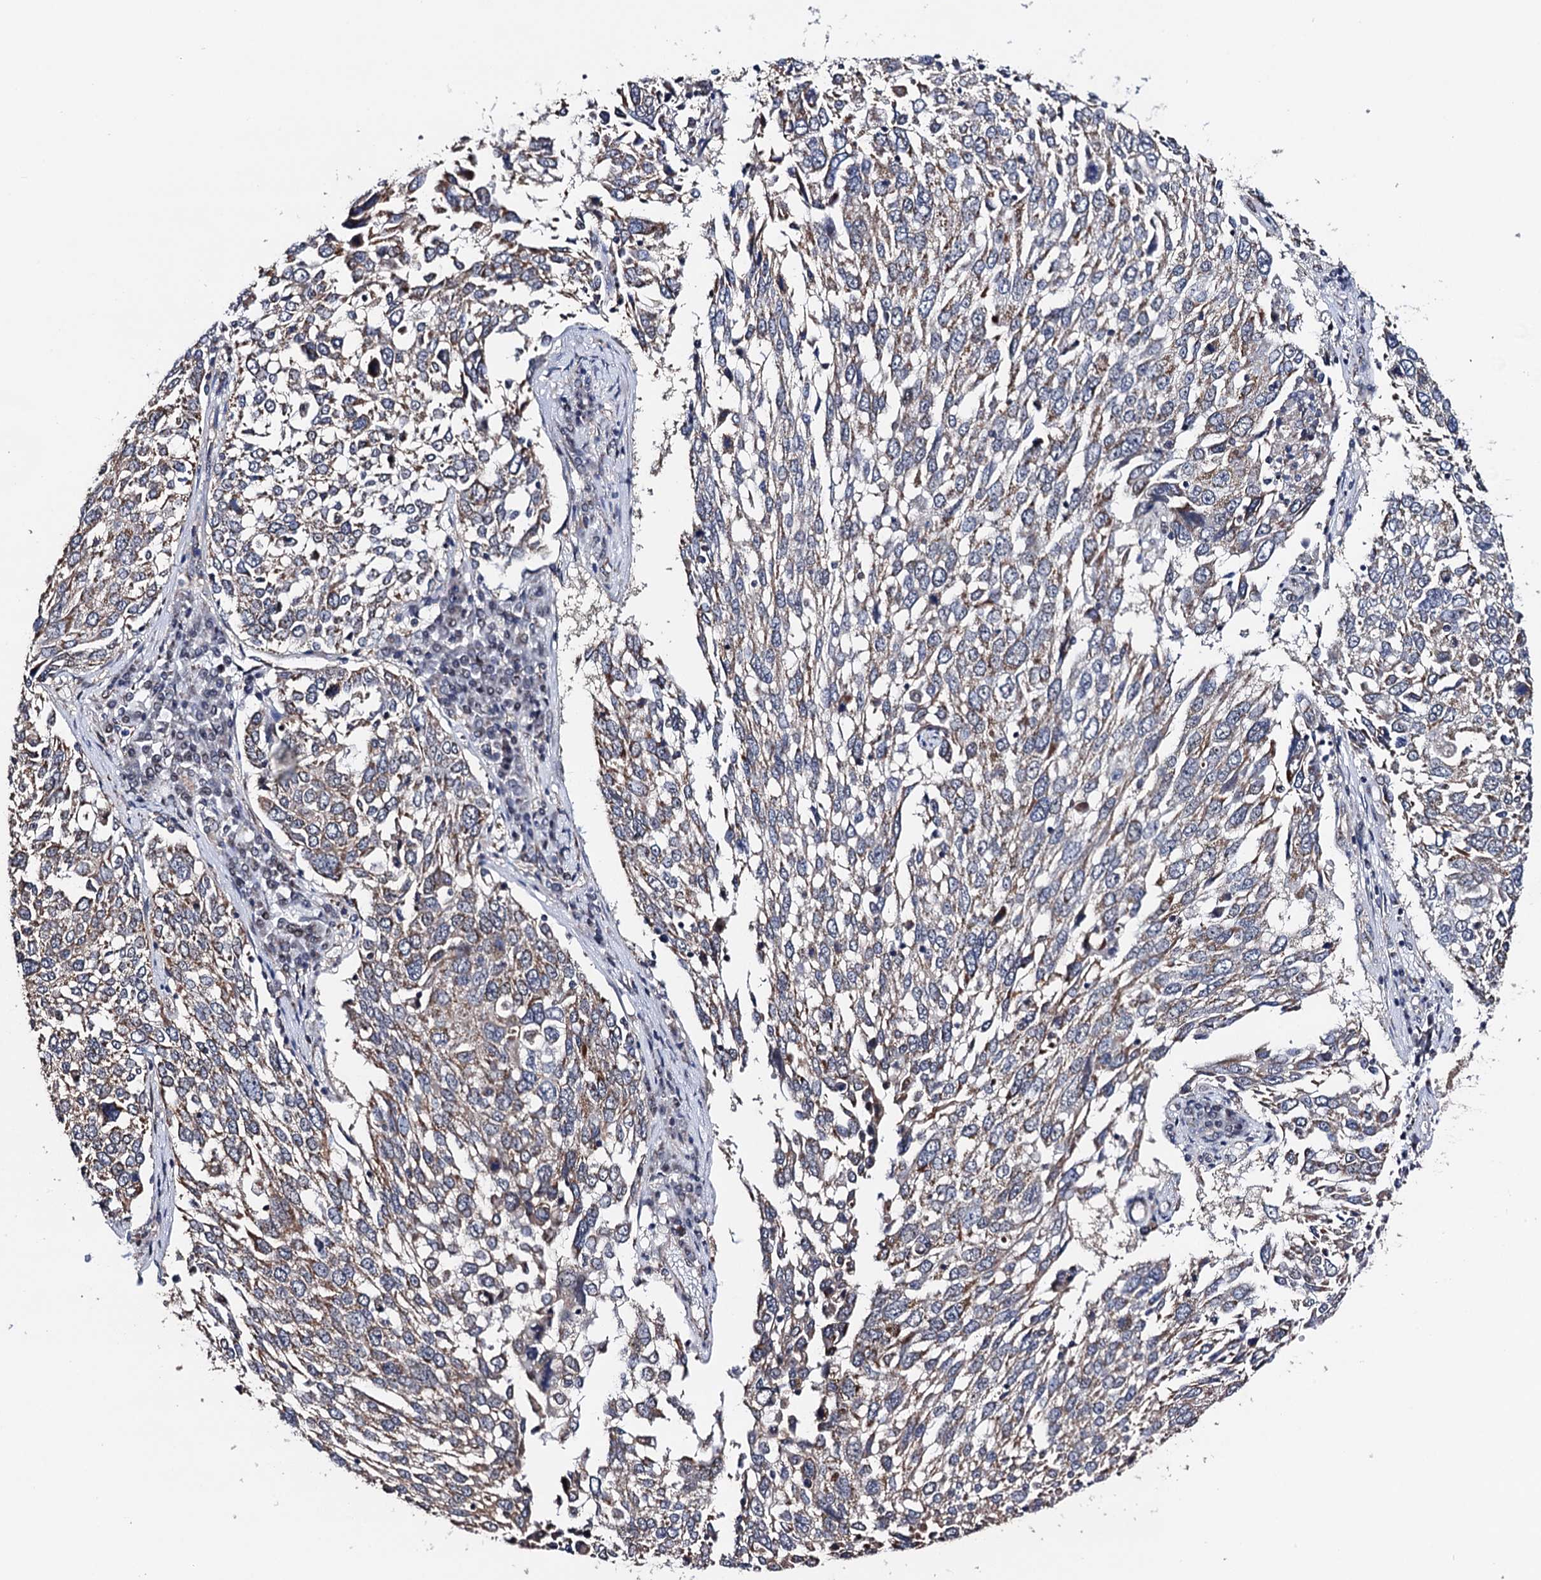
{"staining": {"intensity": "moderate", "quantity": "25%-75%", "location": "cytoplasmic/membranous"}, "tissue": "lung cancer", "cell_type": "Tumor cells", "image_type": "cancer", "snomed": [{"axis": "morphology", "description": "Squamous cell carcinoma, NOS"}, {"axis": "topography", "description": "Lung"}], "caption": "Immunohistochemical staining of human lung cancer (squamous cell carcinoma) demonstrates moderate cytoplasmic/membranous protein positivity in about 25%-75% of tumor cells.", "gene": "PTCD3", "patient": {"sex": "male", "age": 65}}